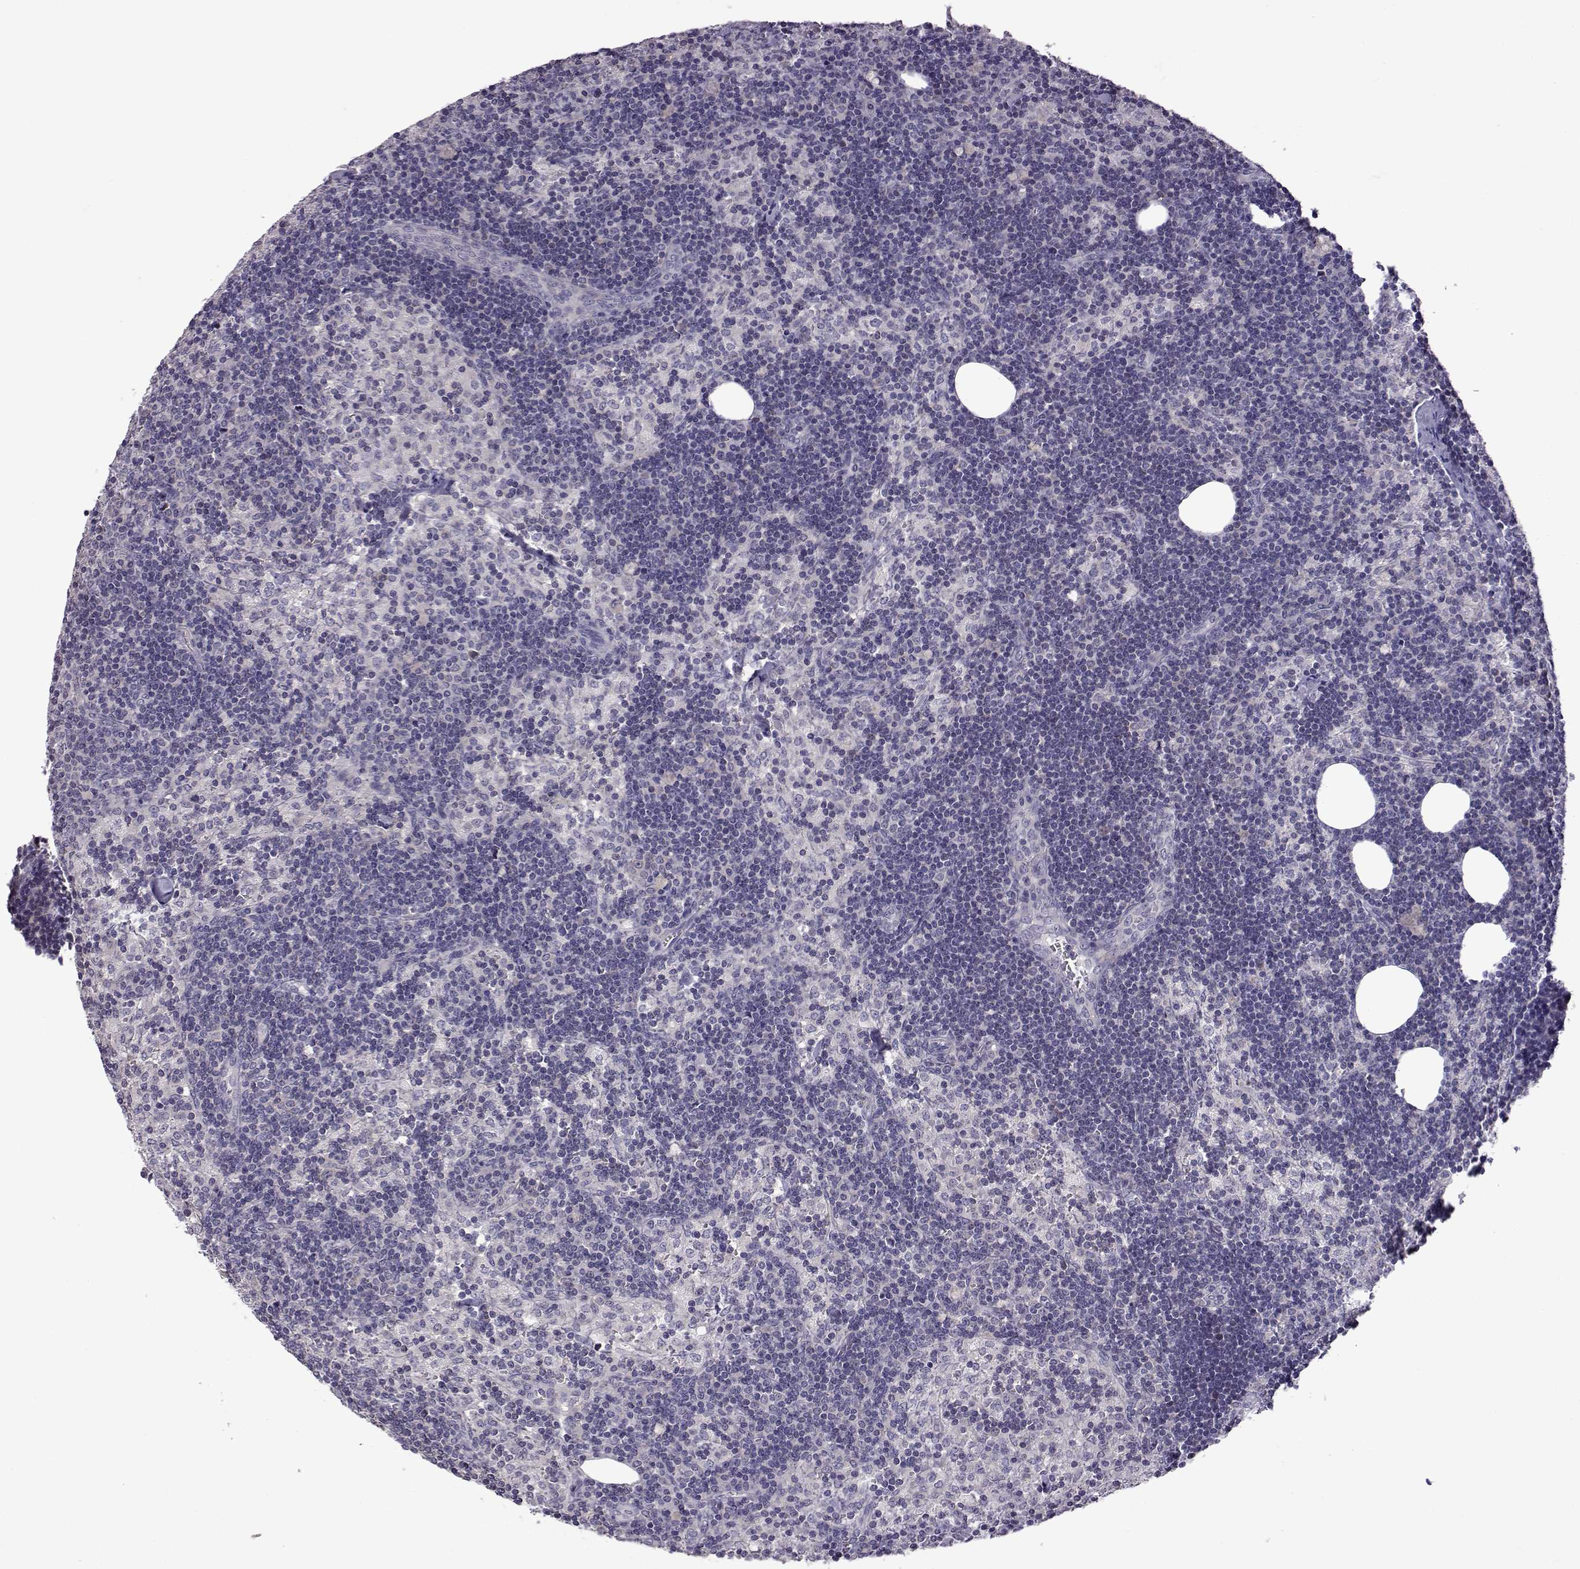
{"staining": {"intensity": "negative", "quantity": "none", "location": "none"}, "tissue": "lymph node", "cell_type": "Germinal center cells", "image_type": "normal", "snomed": [{"axis": "morphology", "description": "Normal tissue, NOS"}, {"axis": "topography", "description": "Lymph node"}], "caption": "This is an immunohistochemistry histopathology image of unremarkable lymph node. There is no positivity in germinal center cells.", "gene": "VGF", "patient": {"sex": "female", "age": 52}}